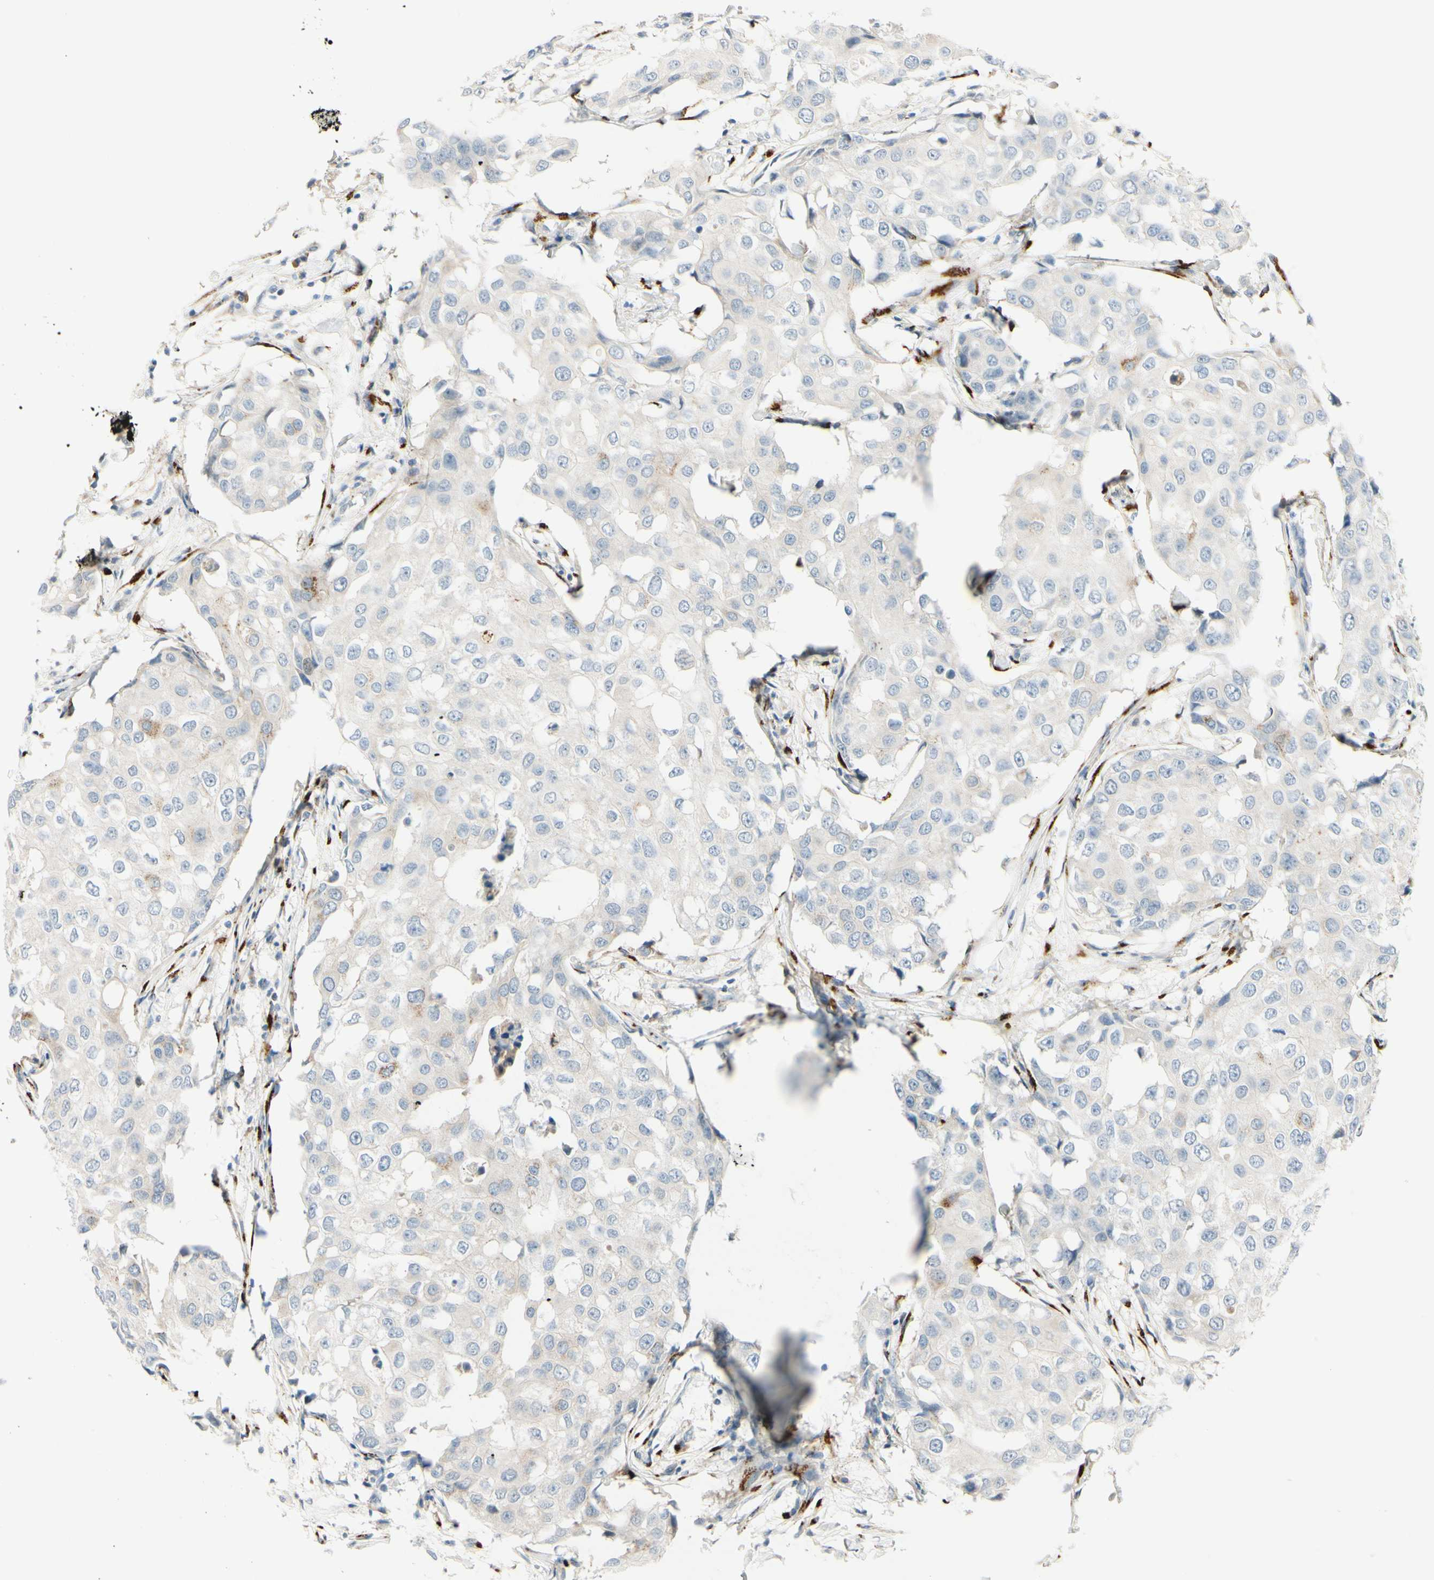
{"staining": {"intensity": "negative", "quantity": "none", "location": "none"}, "tissue": "breast cancer", "cell_type": "Tumor cells", "image_type": "cancer", "snomed": [{"axis": "morphology", "description": "Duct carcinoma"}, {"axis": "topography", "description": "Breast"}], "caption": "The immunohistochemistry (IHC) photomicrograph has no significant expression in tumor cells of breast cancer (intraductal carcinoma) tissue.", "gene": "GALNT5", "patient": {"sex": "female", "age": 27}}